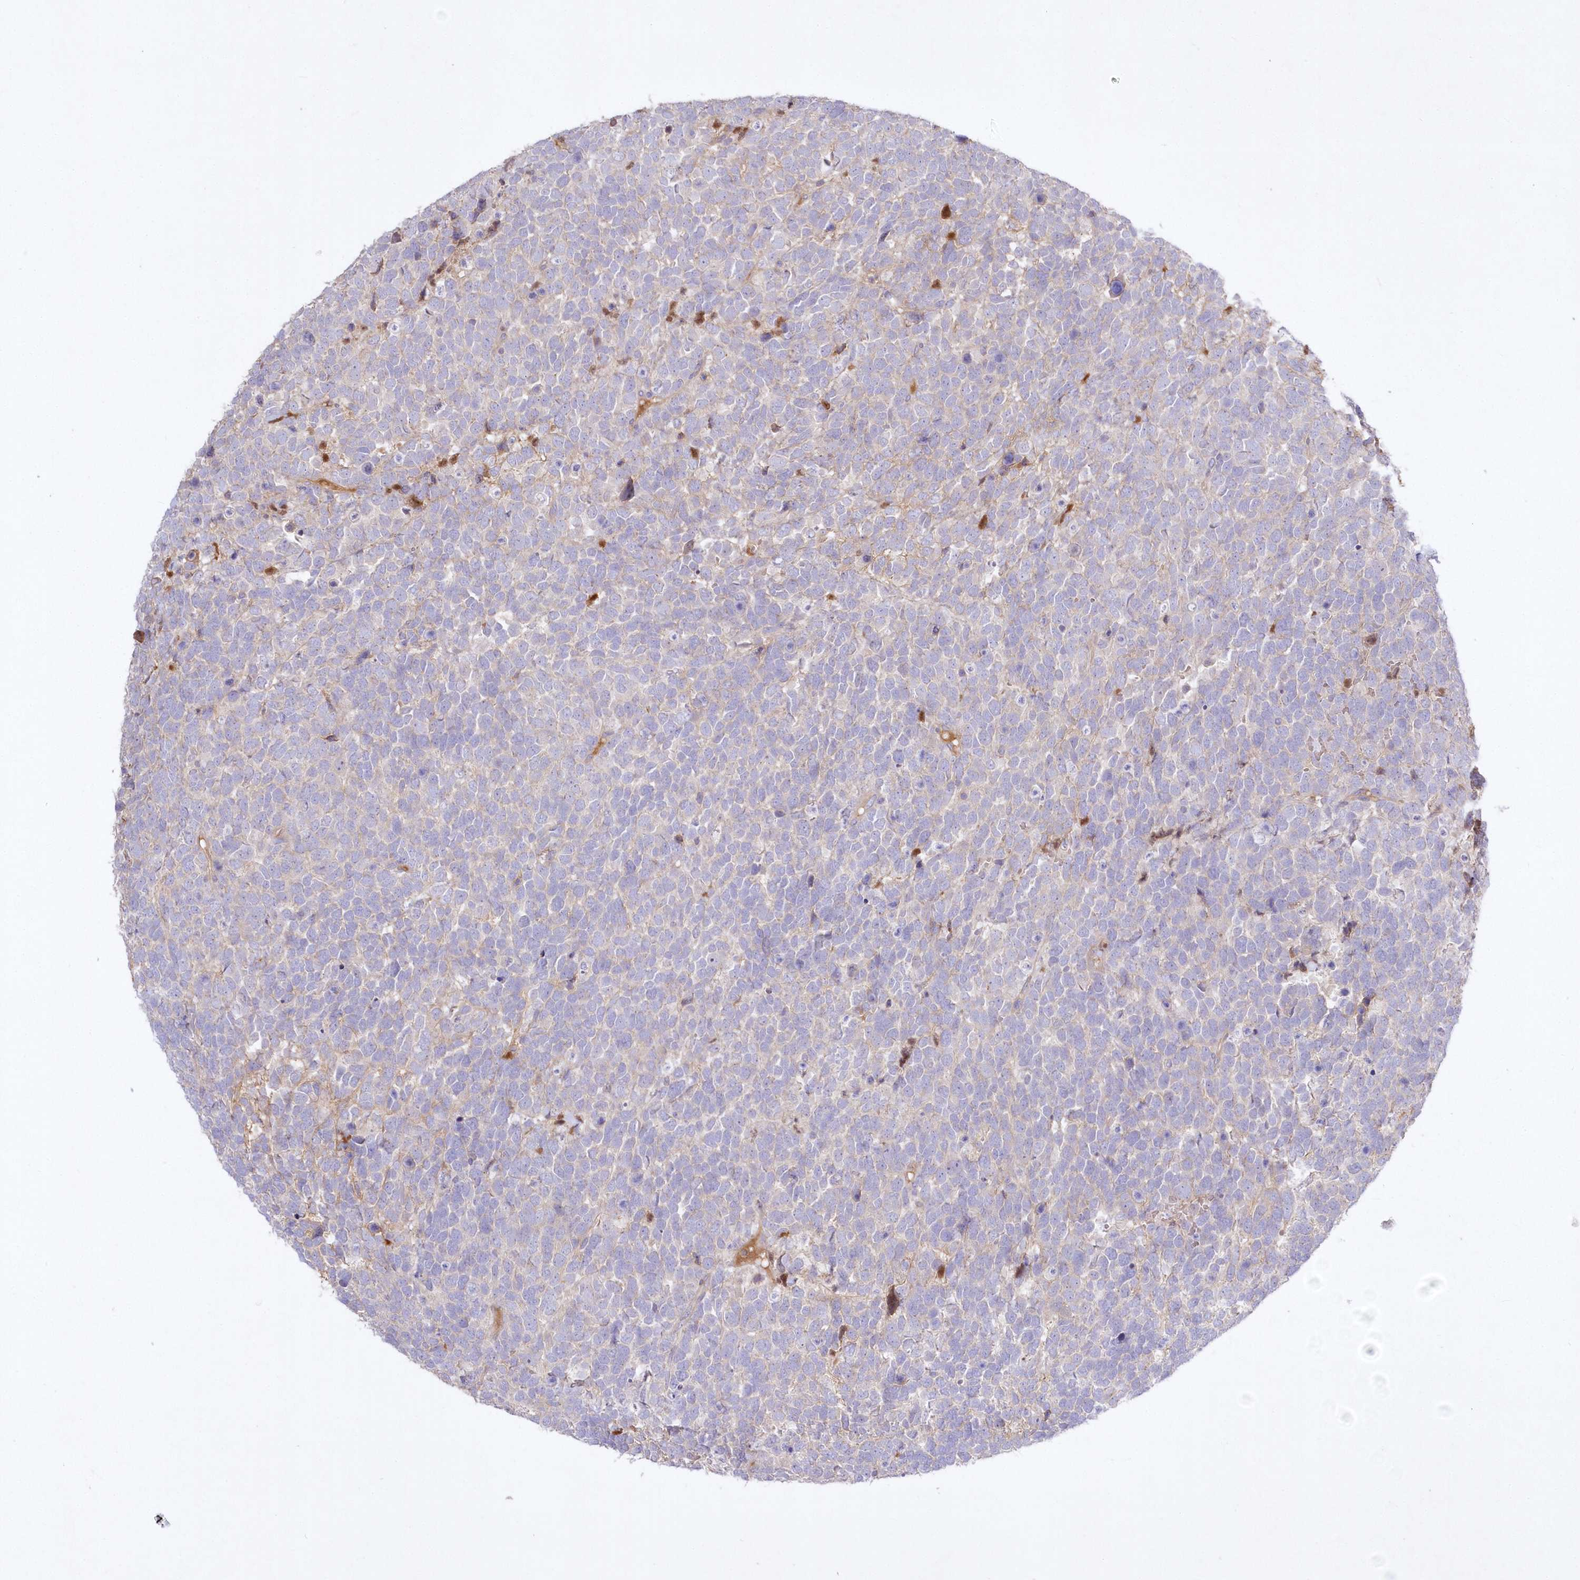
{"staining": {"intensity": "weak", "quantity": "<25%", "location": "cytoplasmic/membranous"}, "tissue": "urothelial cancer", "cell_type": "Tumor cells", "image_type": "cancer", "snomed": [{"axis": "morphology", "description": "Urothelial carcinoma, High grade"}, {"axis": "topography", "description": "Urinary bladder"}], "caption": "Urothelial cancer was stained to show a protein in brown. There is no significant staining in tumor cells.", "gene": "WBP1L", "patient": {"sex": "female", "age": 82}}